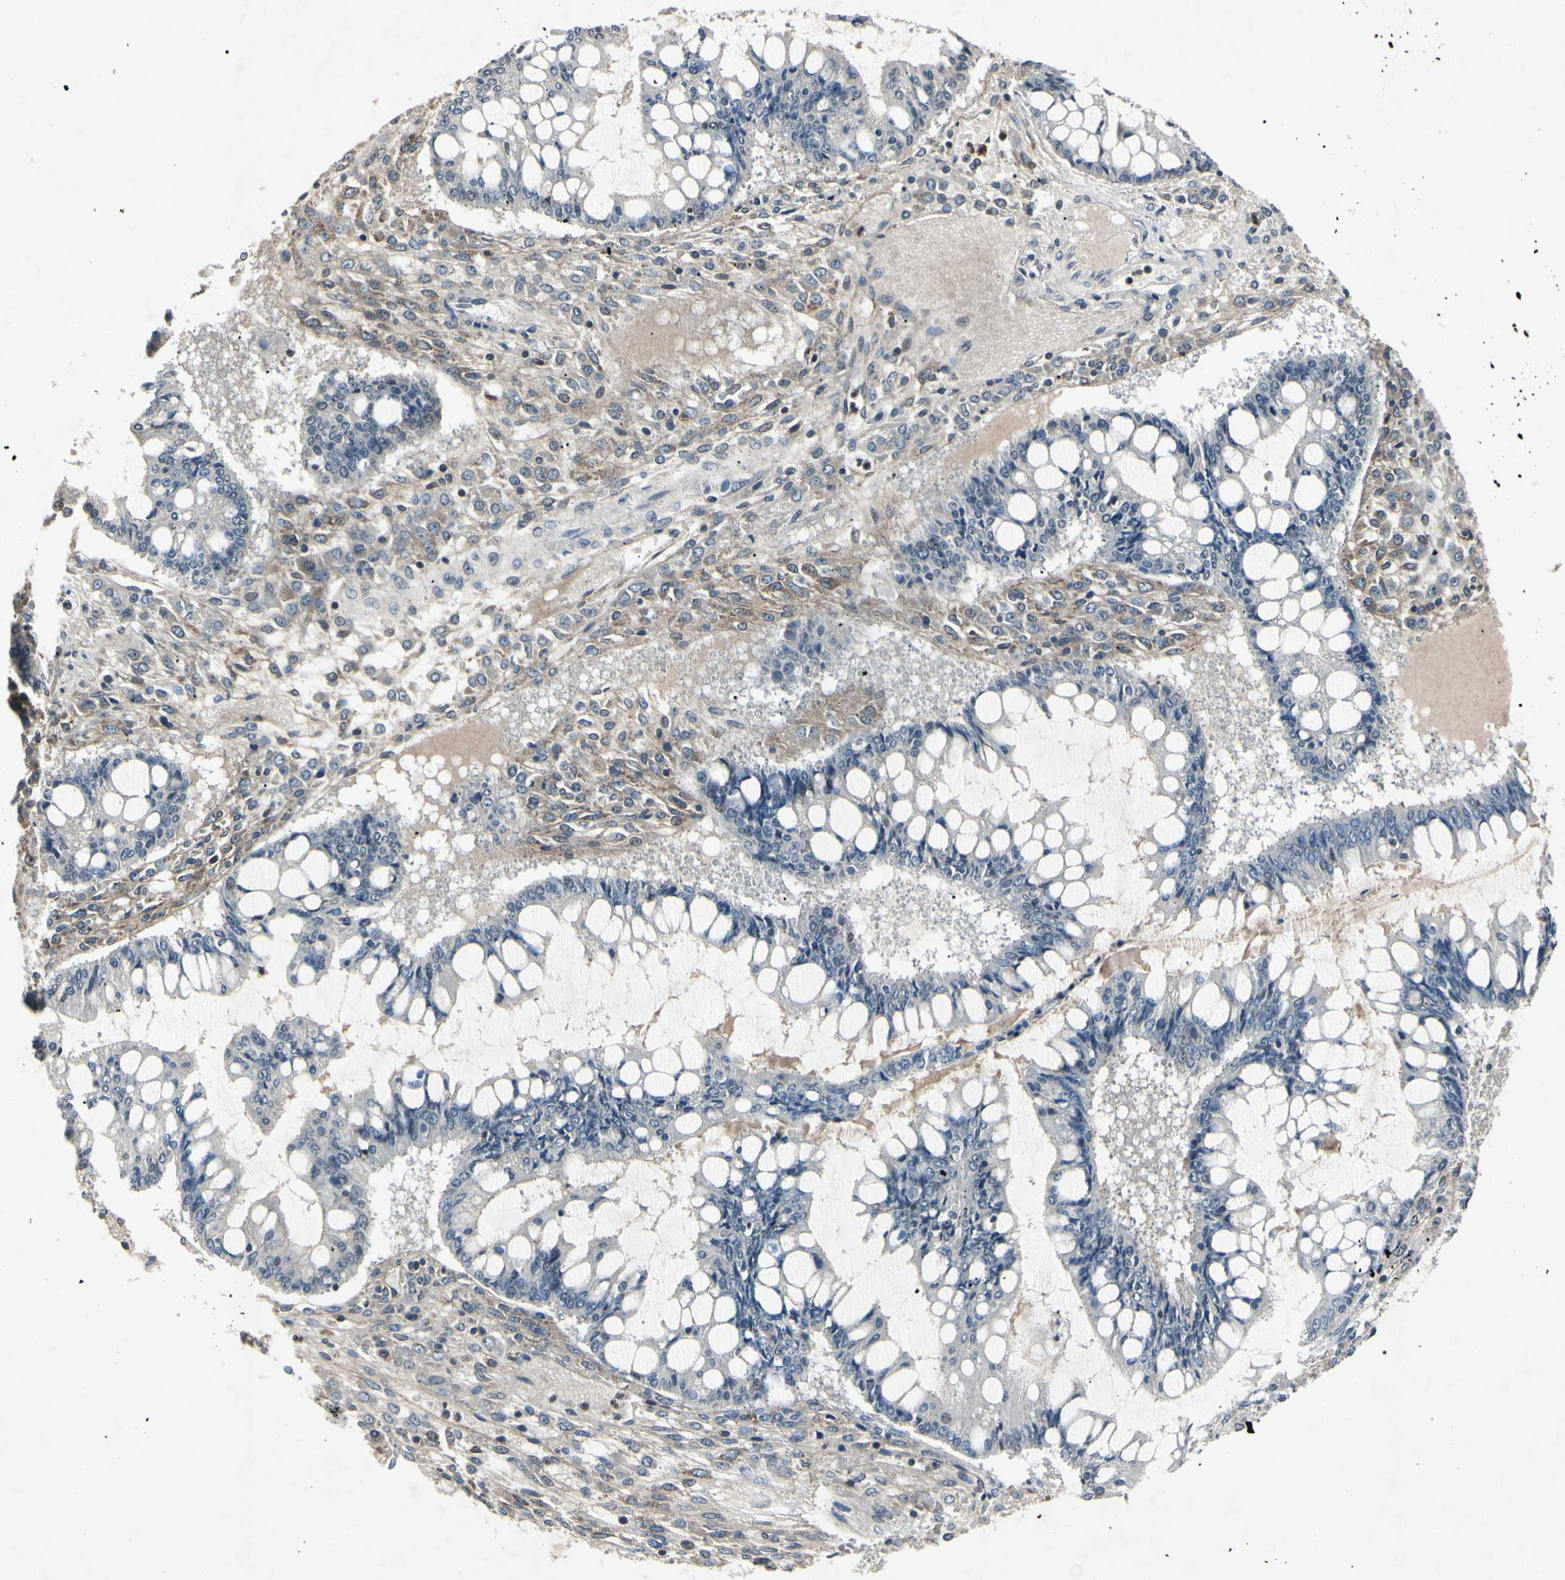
{"staining": {"intensity": "negative", "quantity": "none", "location": "none"}, "tissue": "ovarian cancer", "cell_type": "Tumor cells", "image_type": "cancer", "snomed": [{"axis": "morphology", "description": "Cystadenocarcinoma, mucinous, NOS"}, {"axis": "topography", "description": "Ovary"}], "caption": "Tumor cells are negative for protein expression in human ovarian cancer.", "gene": "AEBP1", "patient": {"sex": "female", "age": 73}}